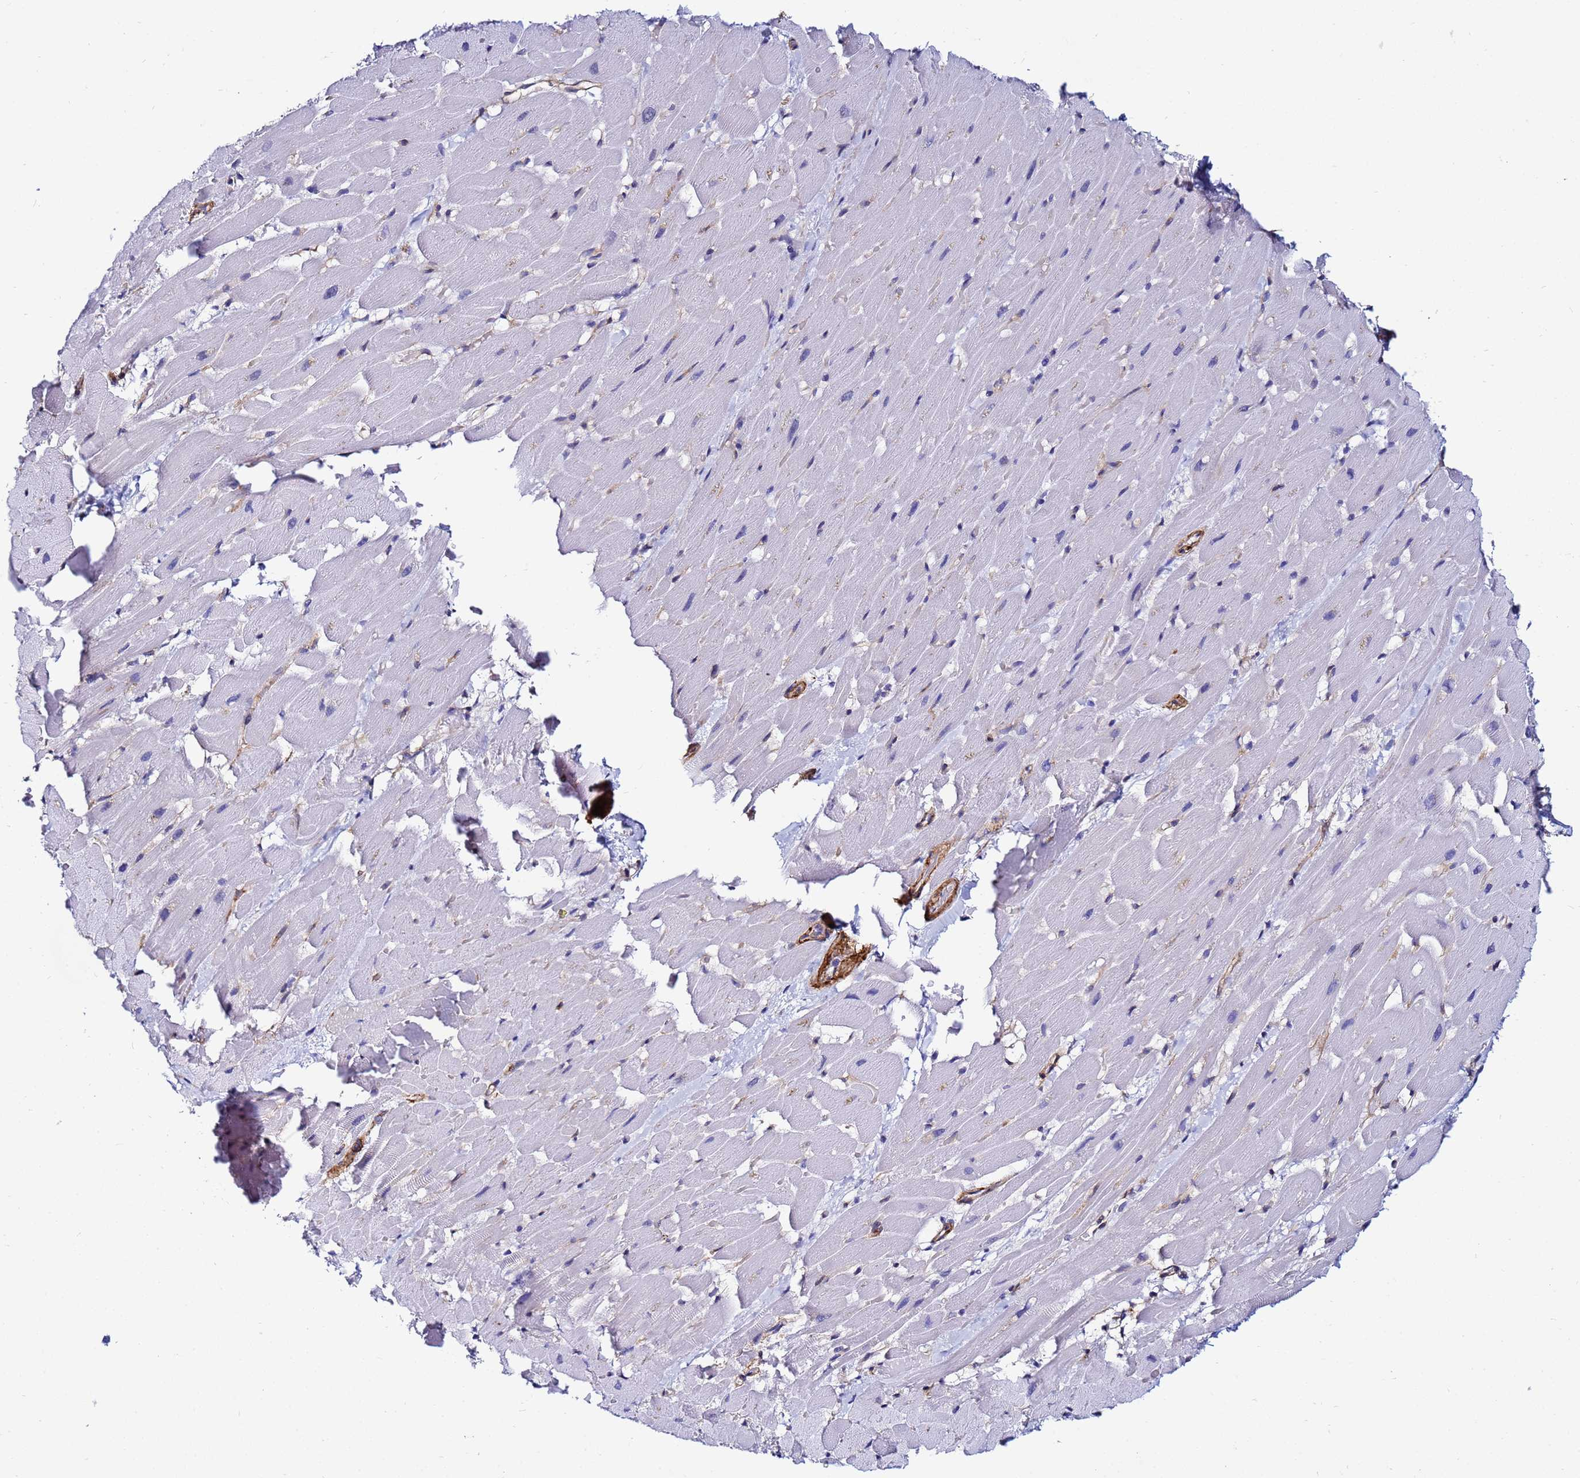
{"staining": {"intensity": "negative", "quantity": "none", "location": "none"}, "tissue": "heart muscle", "cell_type": "Cardiomyocytes", "image_type": "normal", "snomed": [{"axis": "morphology", "description": "Normal tissue, NOS"}, {"axis": "topography", "description": "Heart"}], "caption": "Immunohistochemistry micrograph of unremarkable heart muscle: heart muscle stained with DAB (3,3'-diaminobenzidine) reveals no significant protein positivity in cardiomyocytes. Brightfield microscopy of immunohistochemistry (IHC) stained with DAB (brown) and hematoxylin (blue), captured at high magnification.", "gene": "DEFB104A", "patient": {"sex": "male", "age": 37}}